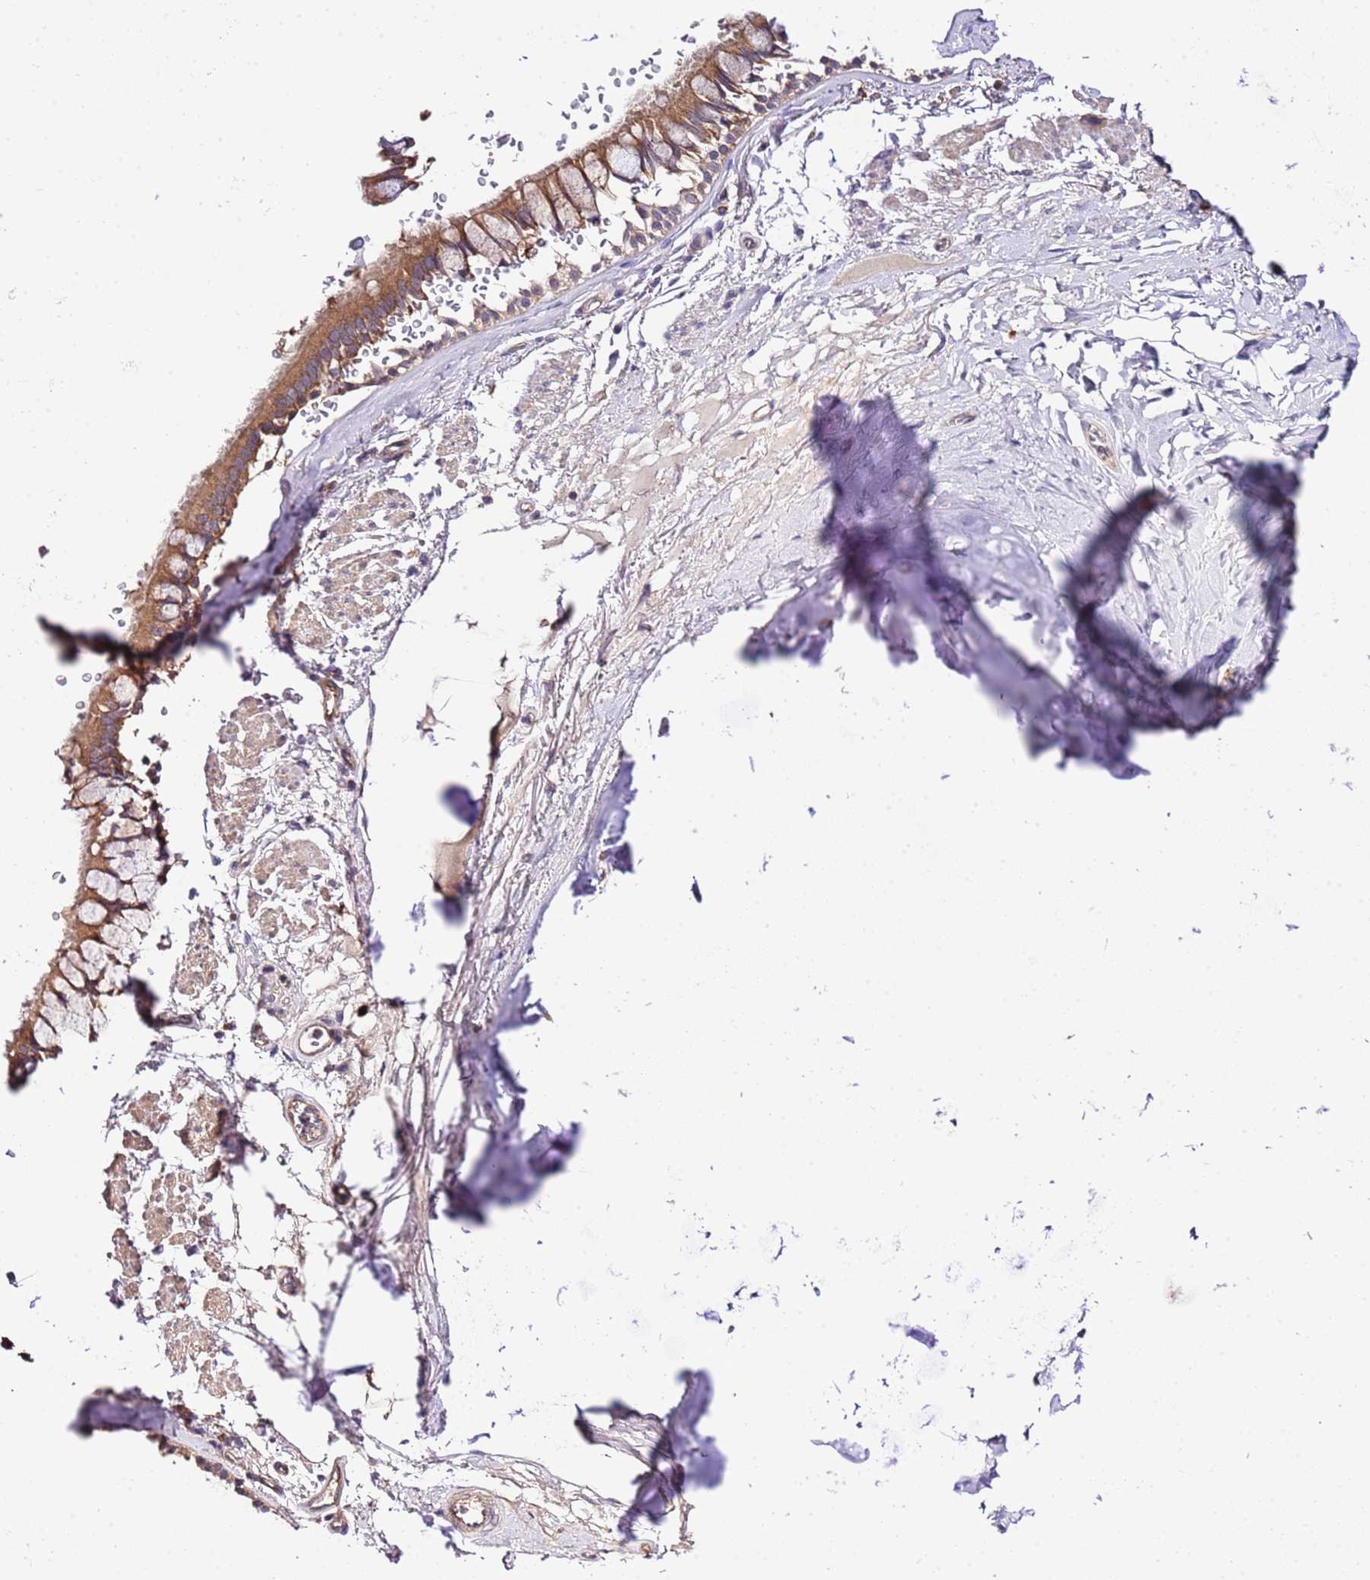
{"staining": {"intensity": "moderate", "quantity": ">75%", "location": "cytoplasmic/membranous"}, "tissue": "bronchus", "cell_type": "Respiratory epithelial cells", "image_type": "normal", "snomed": [{"axis": "morphology", "description": "Normal tissue, NOS"}, {"axis": "topography", "description": "Bronchus"}], "caption": "Bronchus stained with a brown dye reveals moderate cytoplasmic/membranous positive staining in approximately >75% of respiratory epithelial cells.", "gene": "DONSON", "patient": {"sex": "male", "age": 70}}